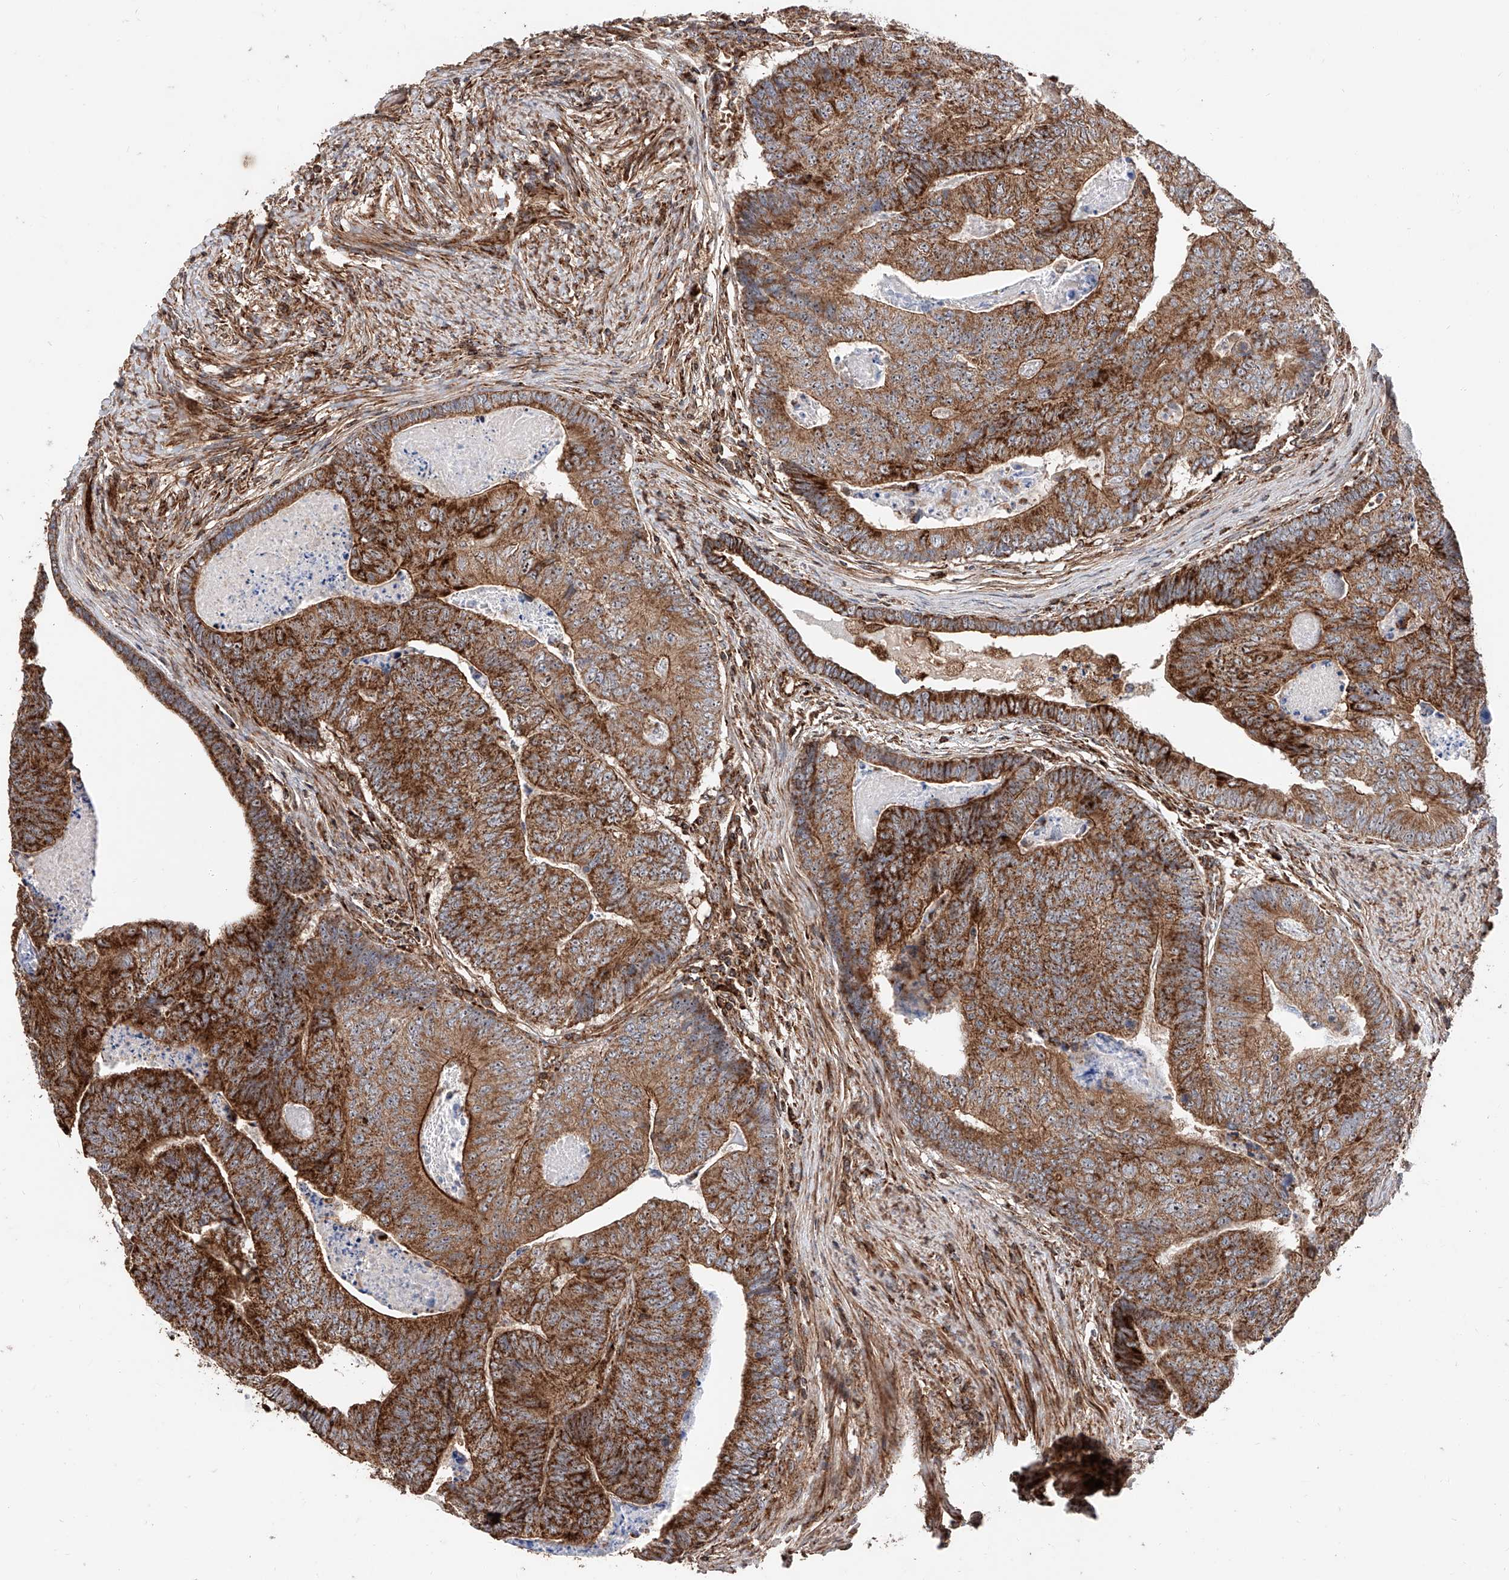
{"staining": {"intensity": "strong", "quantity": ">75%", "location": "cytoplasmic/membranous"}, "tissue": "colorectal cancer", "cell_type": "Tumor cells", "image_type": "cancer", "snomed": [{"axis": "morphology", "description": "Adenocarcinoma, NOS"}, {"axis": "topography", "description": "Colon"}], "caption": "High-power microscopy captured an immunohistochemistry (IHC) histopathology image of adenocarcinoma (colorectal), revealing strong cytoplasmic/membranous positivity in about >75% of tumor cells.", "gene": "PISD", "patient": {"sex": "female", "age": 67}}